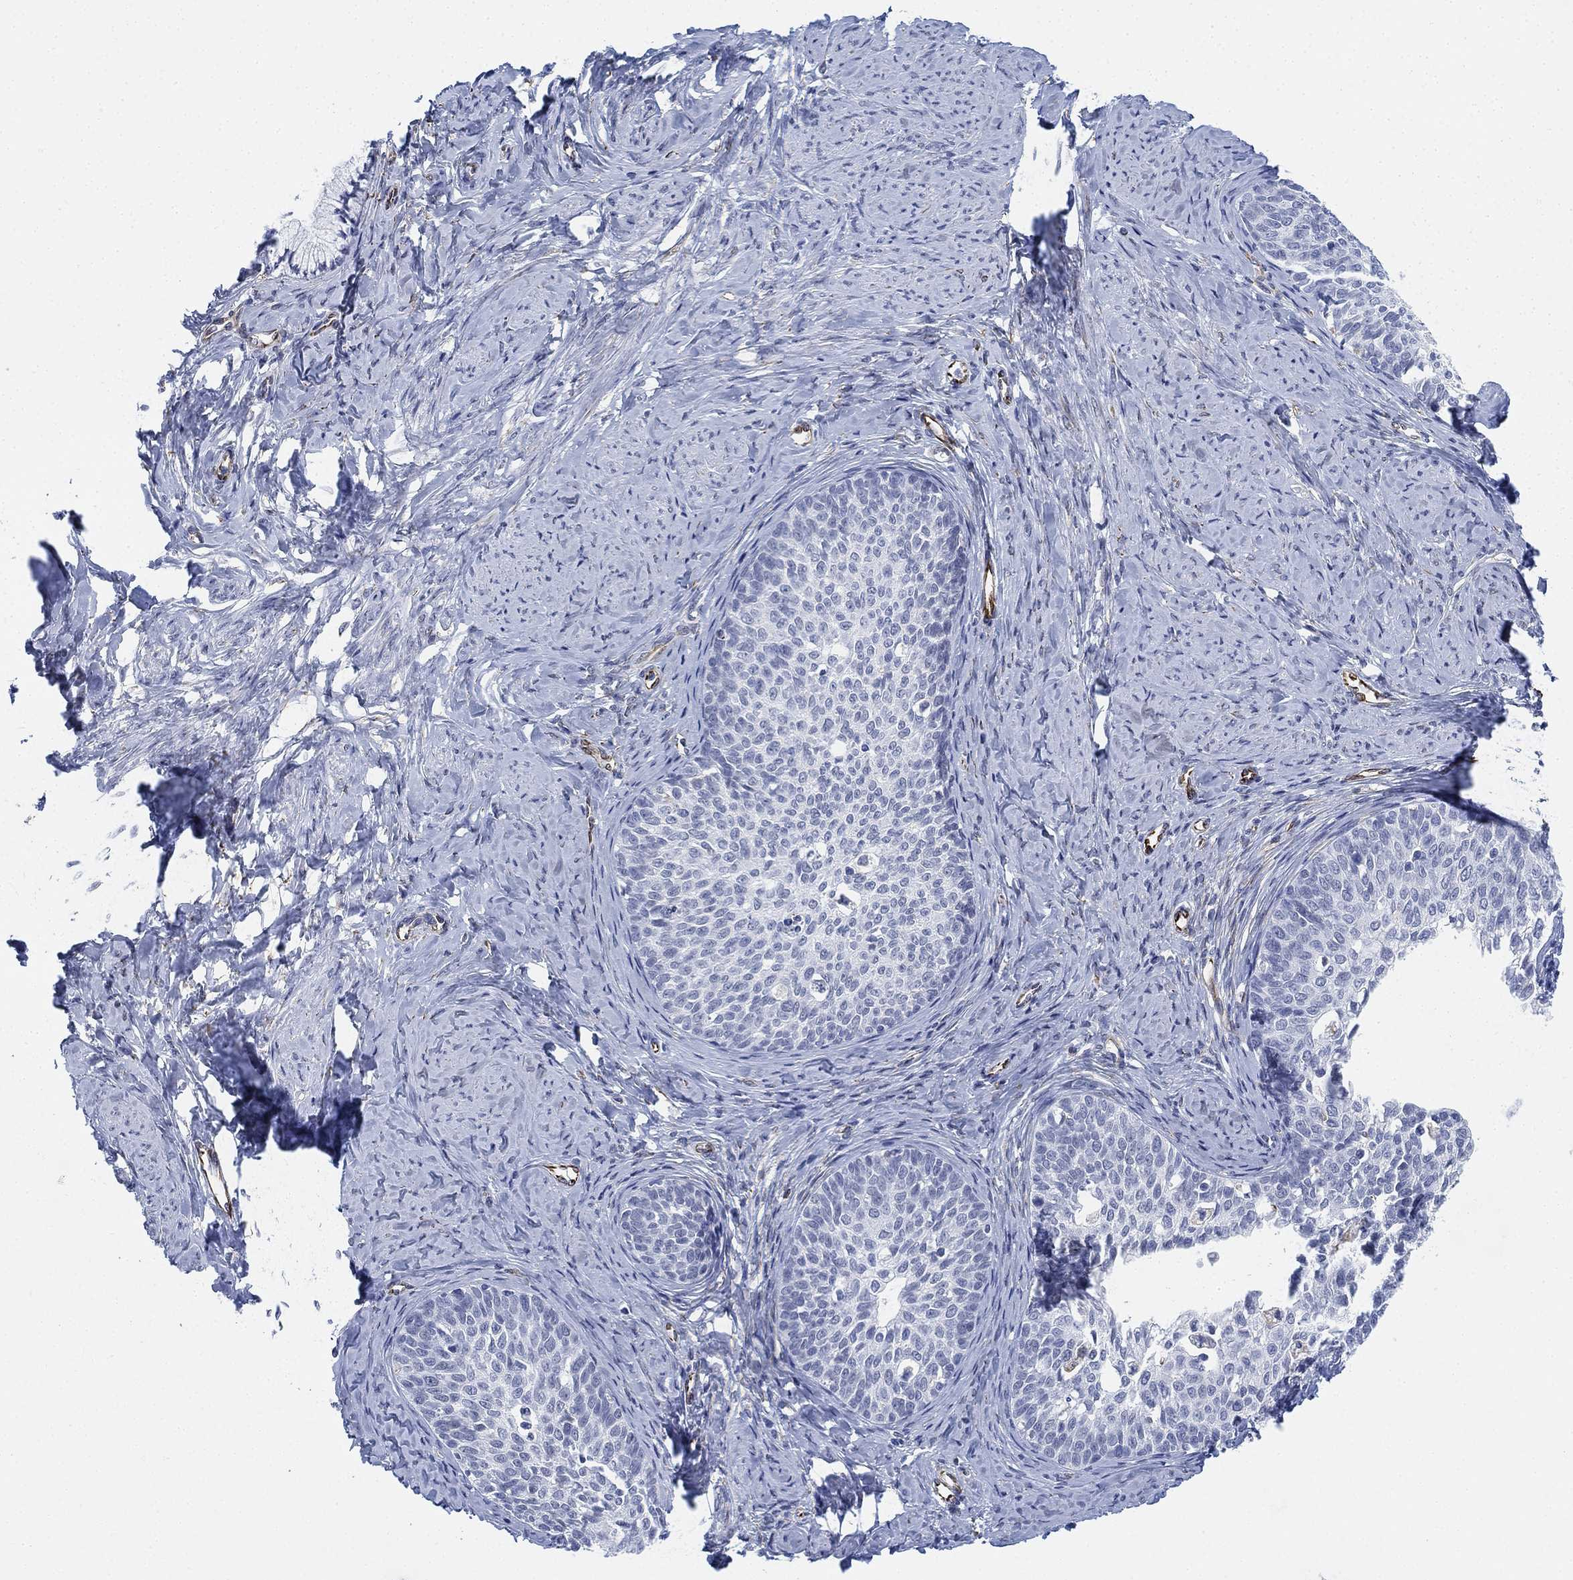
{"staining": {"intensity": "negative", "quantity": "none", "location": "none"}, "tissue": "cervical cancer", "cell_type": "Tumor cells", "image_type": "cancer", "snomed": [{"axis": "morphology", "description": "Squamous cell carcinoma, NOS"}, {"axis": "topography", "description": "Cervix"}], "caption": "Cervical cancer stained for a protein using IHC shows no positivity tumor cells.", "gene": "PSKH2", "patient": {"sex": "female", "age": 51}}